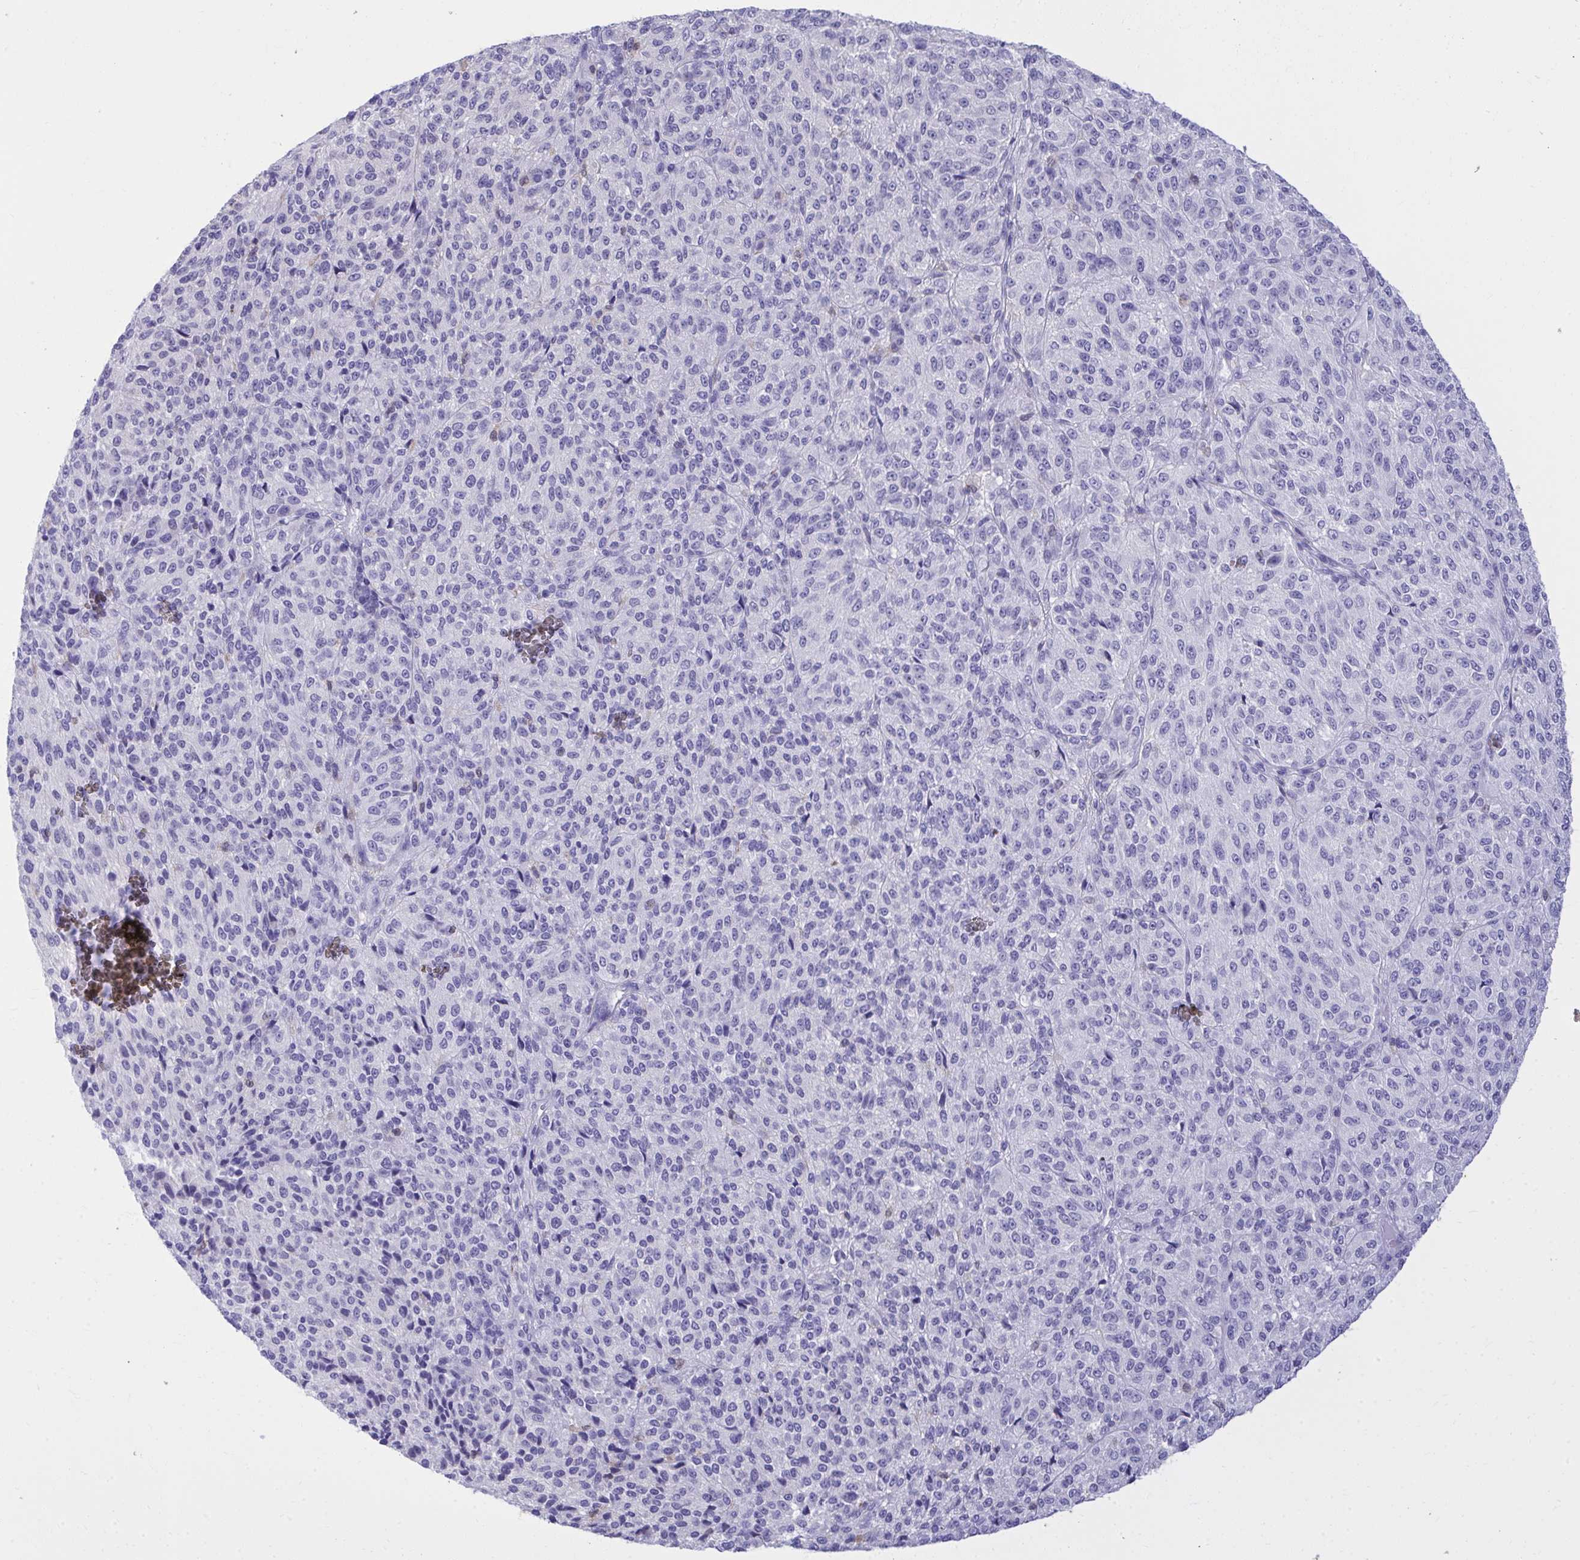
{"staining": {"intensity": "negative", "quantity": "none", "location": "none"}, "tissue": "melanoma", "cell_type": "Tumor cells", "image_type": "cancer", "snomed": [{"axis": "morphology", "description": "Malignant melanoma, Metastatic site"}, {"axis": "topography", "description": "Brain"}], "caption": "This is an IHC histopathology image of malignant melanoma (metastatic site). There is no positivity in tumor cells.", "gene": "PSD", "patient": {"sex": "female", "age": 56}}